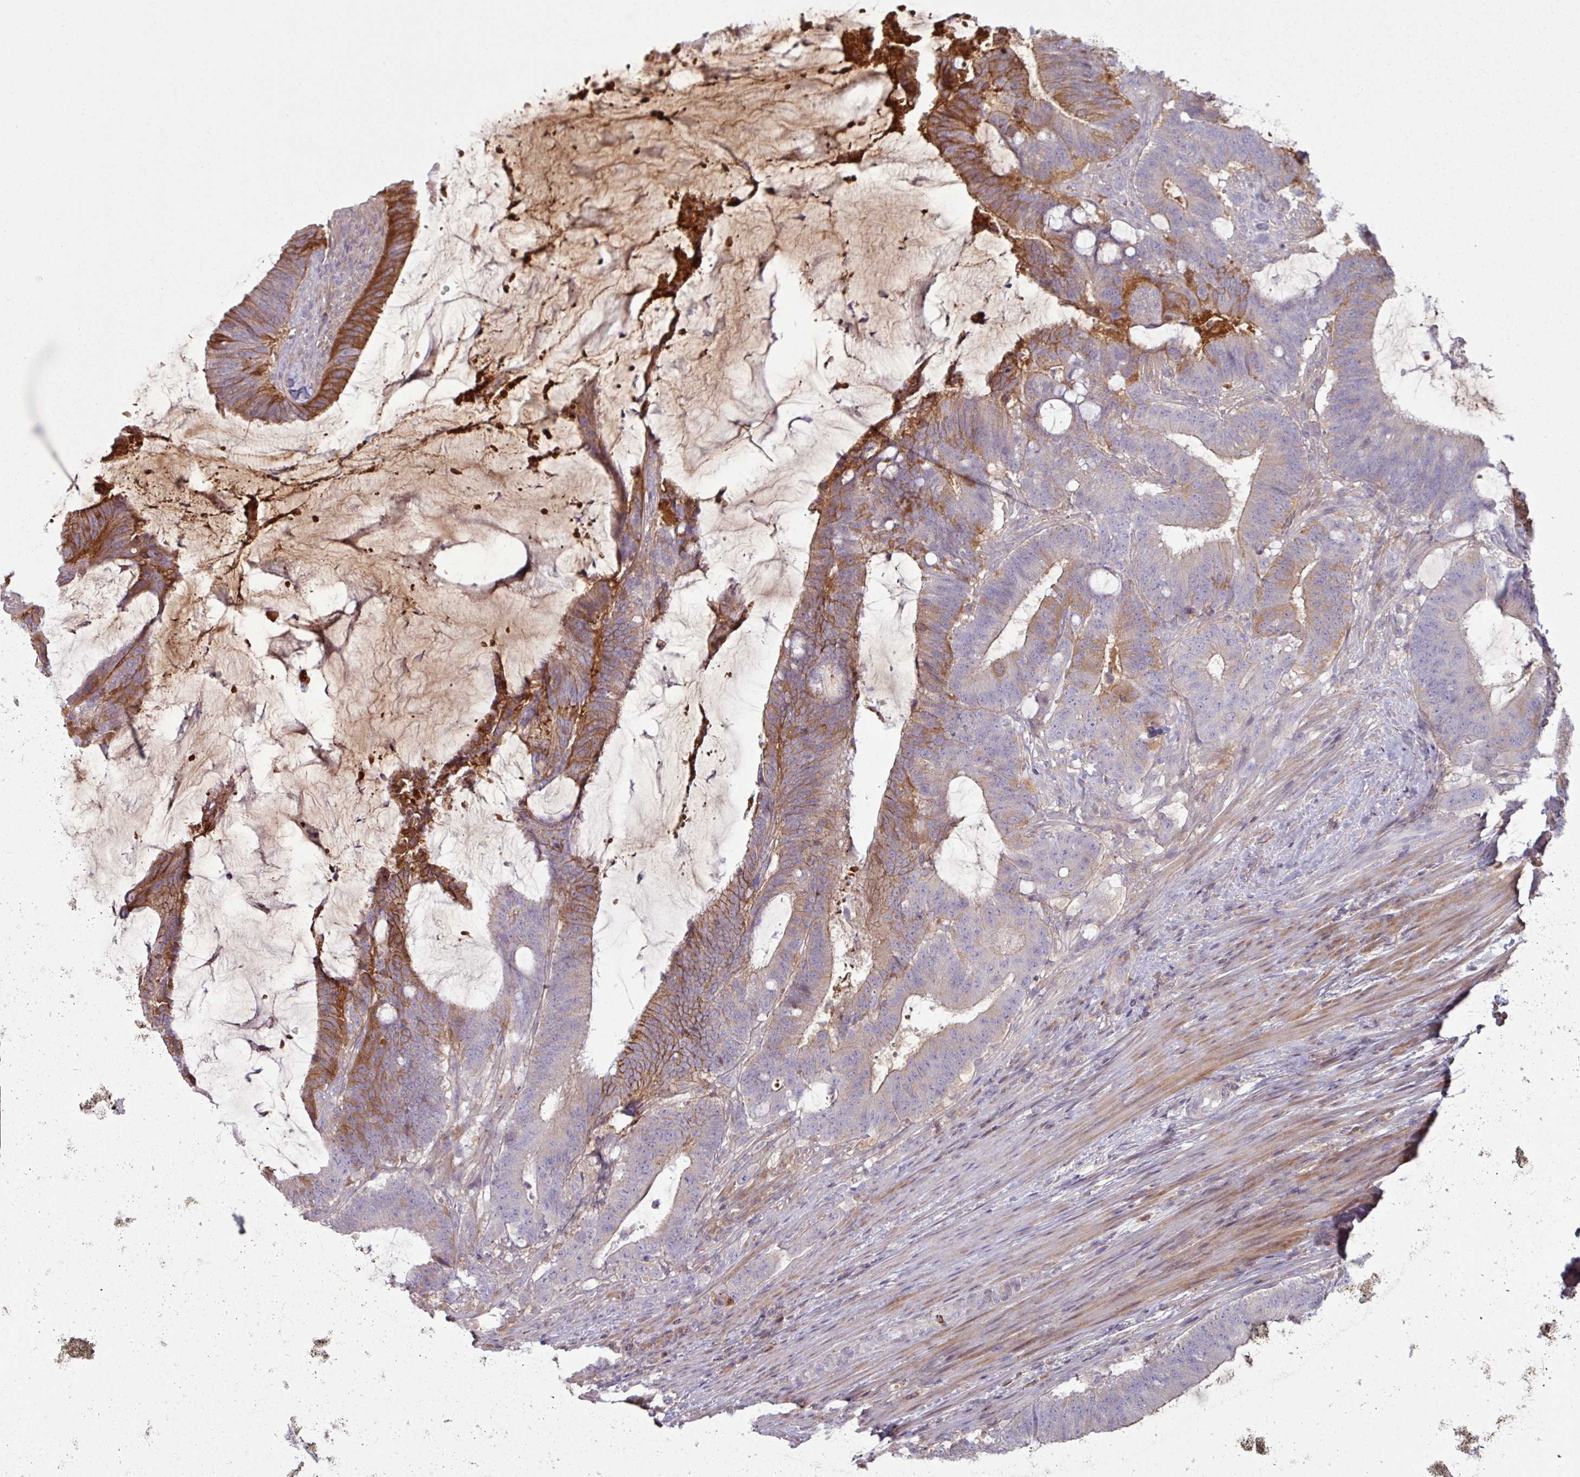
{"staining": {"intensity": "moderate", "quantity": "25%-75%", "location": "cytoplasmic/membranous"}, "tissue": "colorectal cancer", "cell_type": "Tumor cells", "image_type": "cancer", "snomed": [{"axis": "morphology", "description": "Adenocarcinoma, NOS"}, {"axis": "topography", "description": "Colon"}], "caption": "Tumor cells show medium levels of moderate cytoplasmic/membranous staining in about 25%-75% of cells in human colorectal cancer.", "gene": "C4B", "patient": {"sex": "female", "age": 43}}